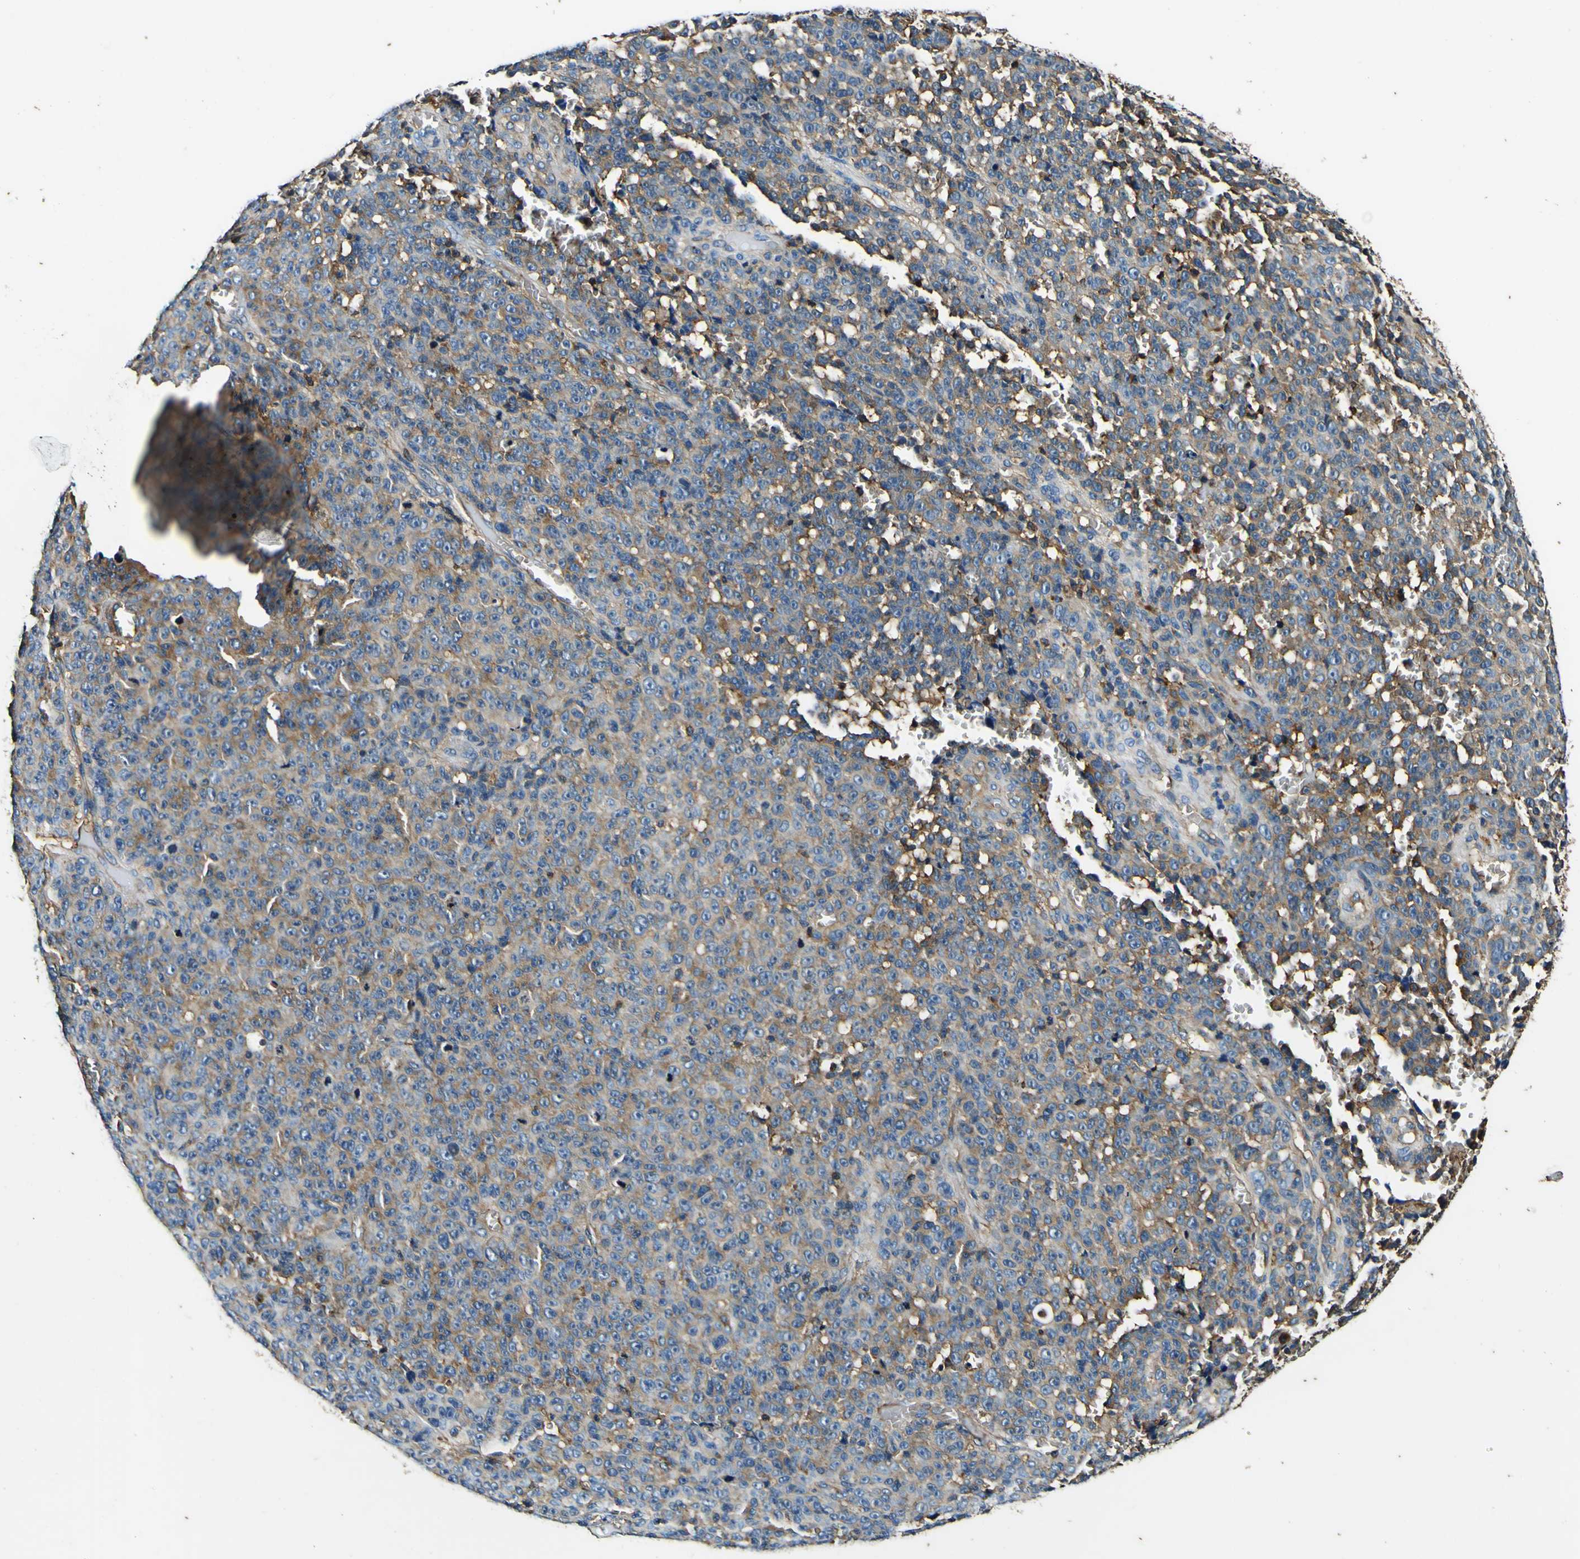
{"staining": {"intensity": "moderate", "quantity": ">75%", "location": "cytoplasmic/membranous"}, "tissue": "melanoma", "cell_type": "Tumor cells", "image_type": "cancer", "snomed": [{"axis": "morphology", "description": "Malignant melanoma, NOS"}, {"axis": "topography", "description": "Skin"}], "caption": "Immunohistochemical staining of human melanoma shows moderate cytoplasmic/membranous protein staining in approximately >75% of tumor cells.", "gene": "RHOT2", "patient": {"sex": "female", "age": 82}}